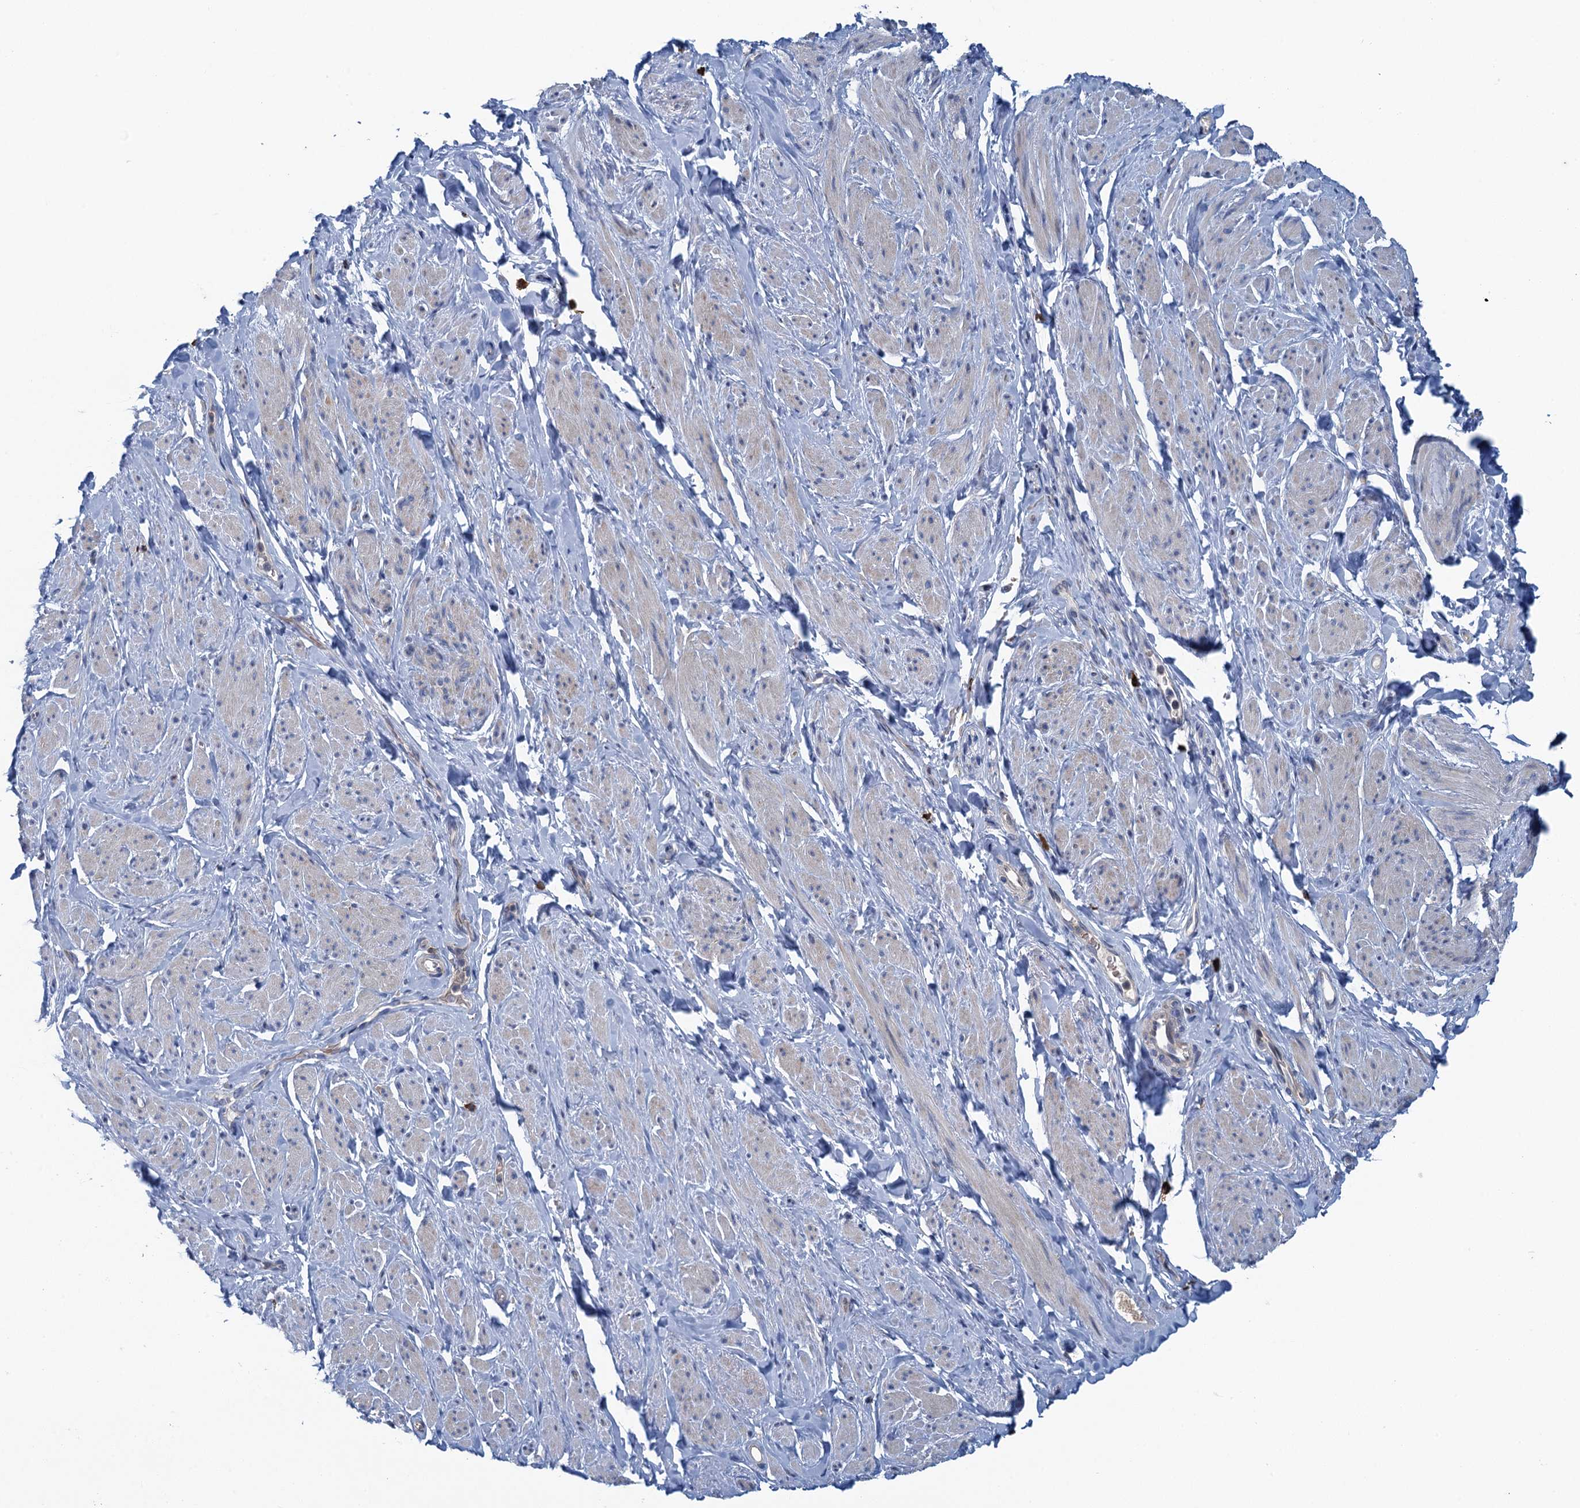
{"staining": {"intensity": "negative", "quantity": "none", "location": "none"}, "tissue": "smooth muscle", "cell_type": "Smooth muscle cells", "image_type": "normal", "snomed": [{"axis": "morphology", "description": "Normal tissue, NOS"}, {"axis": "topography", "description": "Smooth muscle"}, {"axis": "topography", "description": "Peripheral nerve tissue"}], "caption": "This is an IHC image of normal smooth muscle. There is no staining in smooth muscle cells.", "gene": "KBTBD8", "patient": {"sex": "male", "age": 69}}